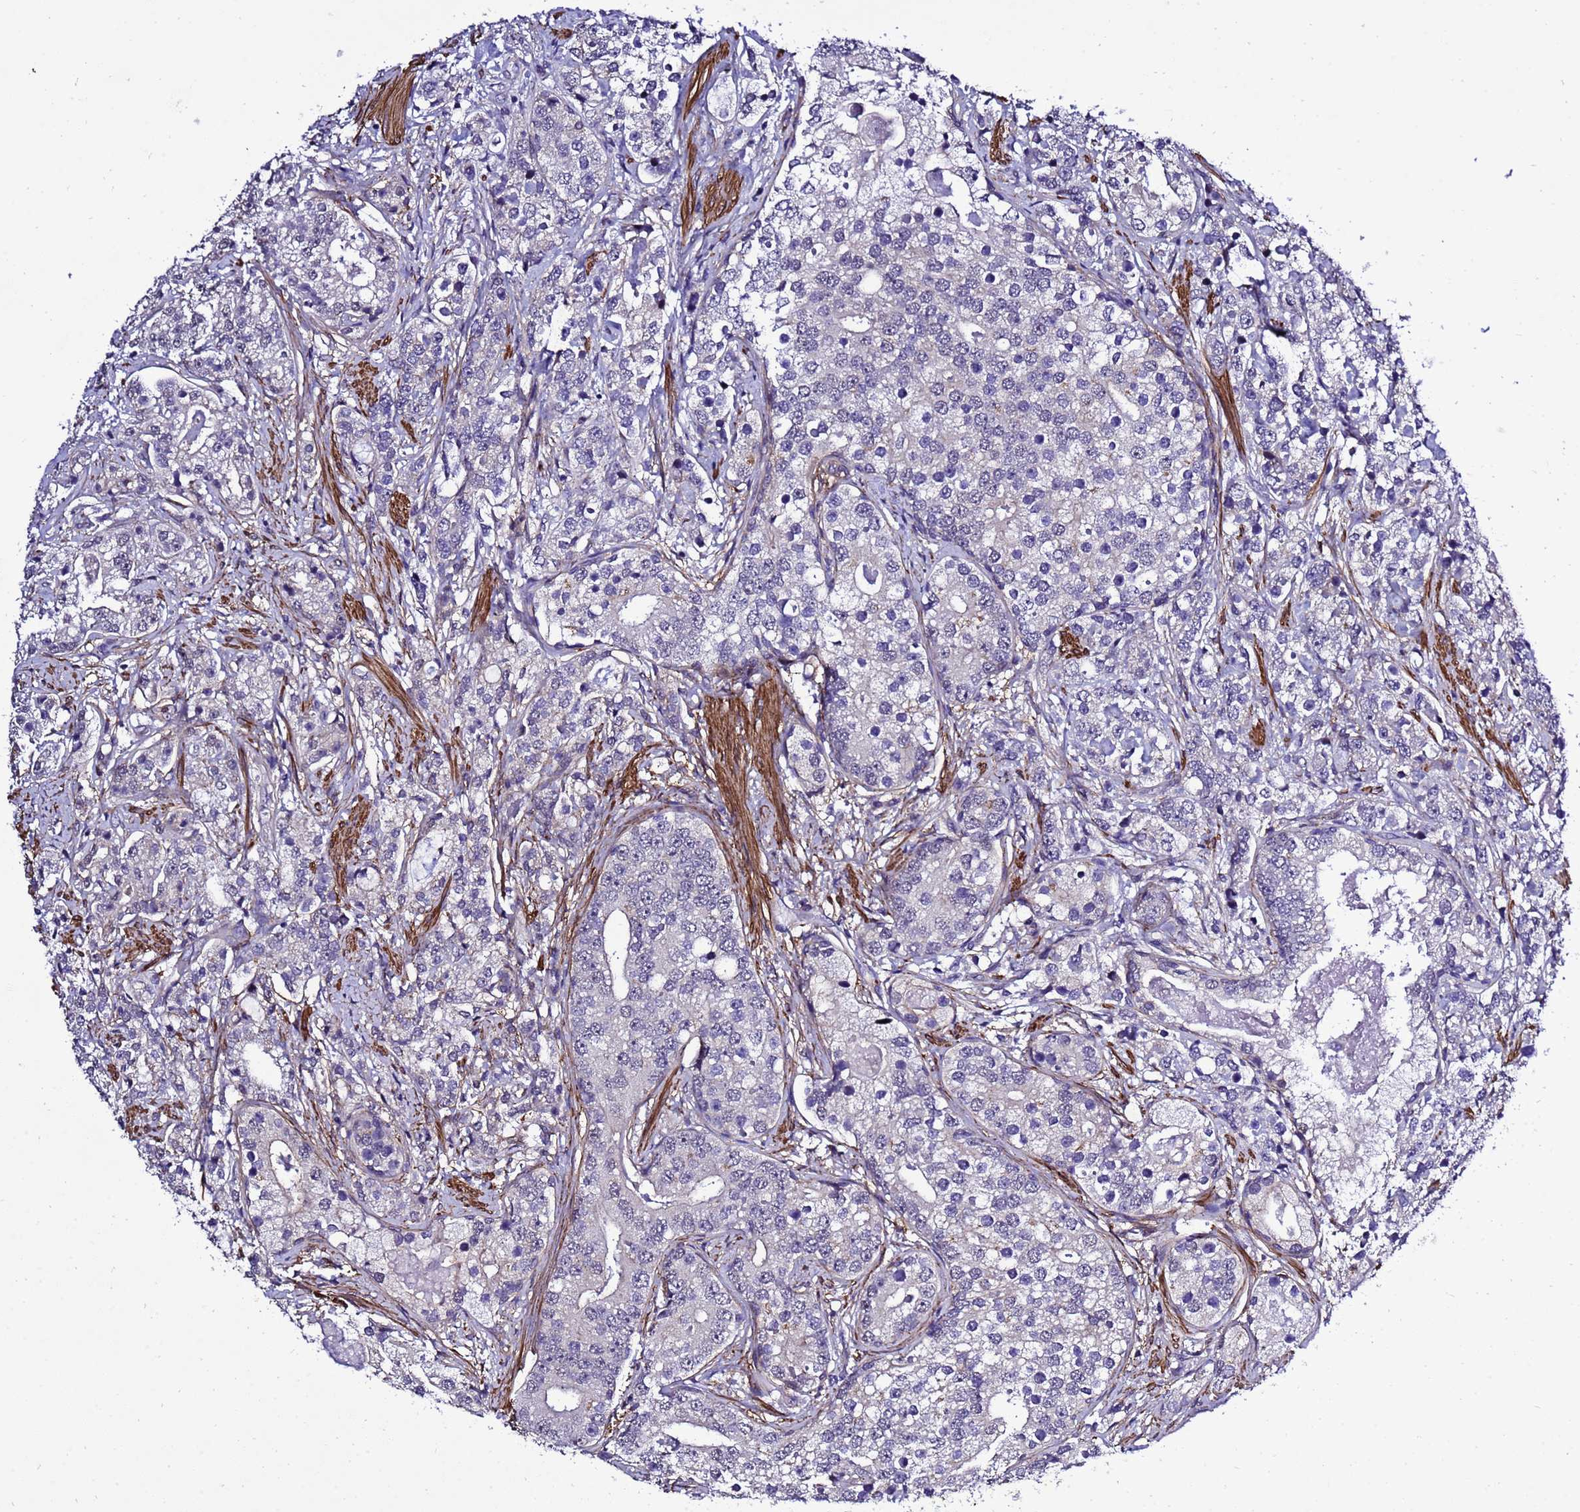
{"staining": {"intensity": "negative", "quantity": "none", "location": "none"}, "tissue": "prostate cancer", "cell_type": "Tumor cells", "image_type": "cancer", "snomed": [{"axis": "morphology", "description": "Adenocarcinoma, High grade"}, {"axis": "topography", "description": "Prostate"}], "caption": "Immunohistochemistry photomicrograph of human prostate cancer (high-grade adenocarcinoma) stained for a protein (brown), which displays no staining in tumor cells. Nuclei are stained in blue.", "gene": "GZF1", "patient": {"sex": "male", "age": 69}}